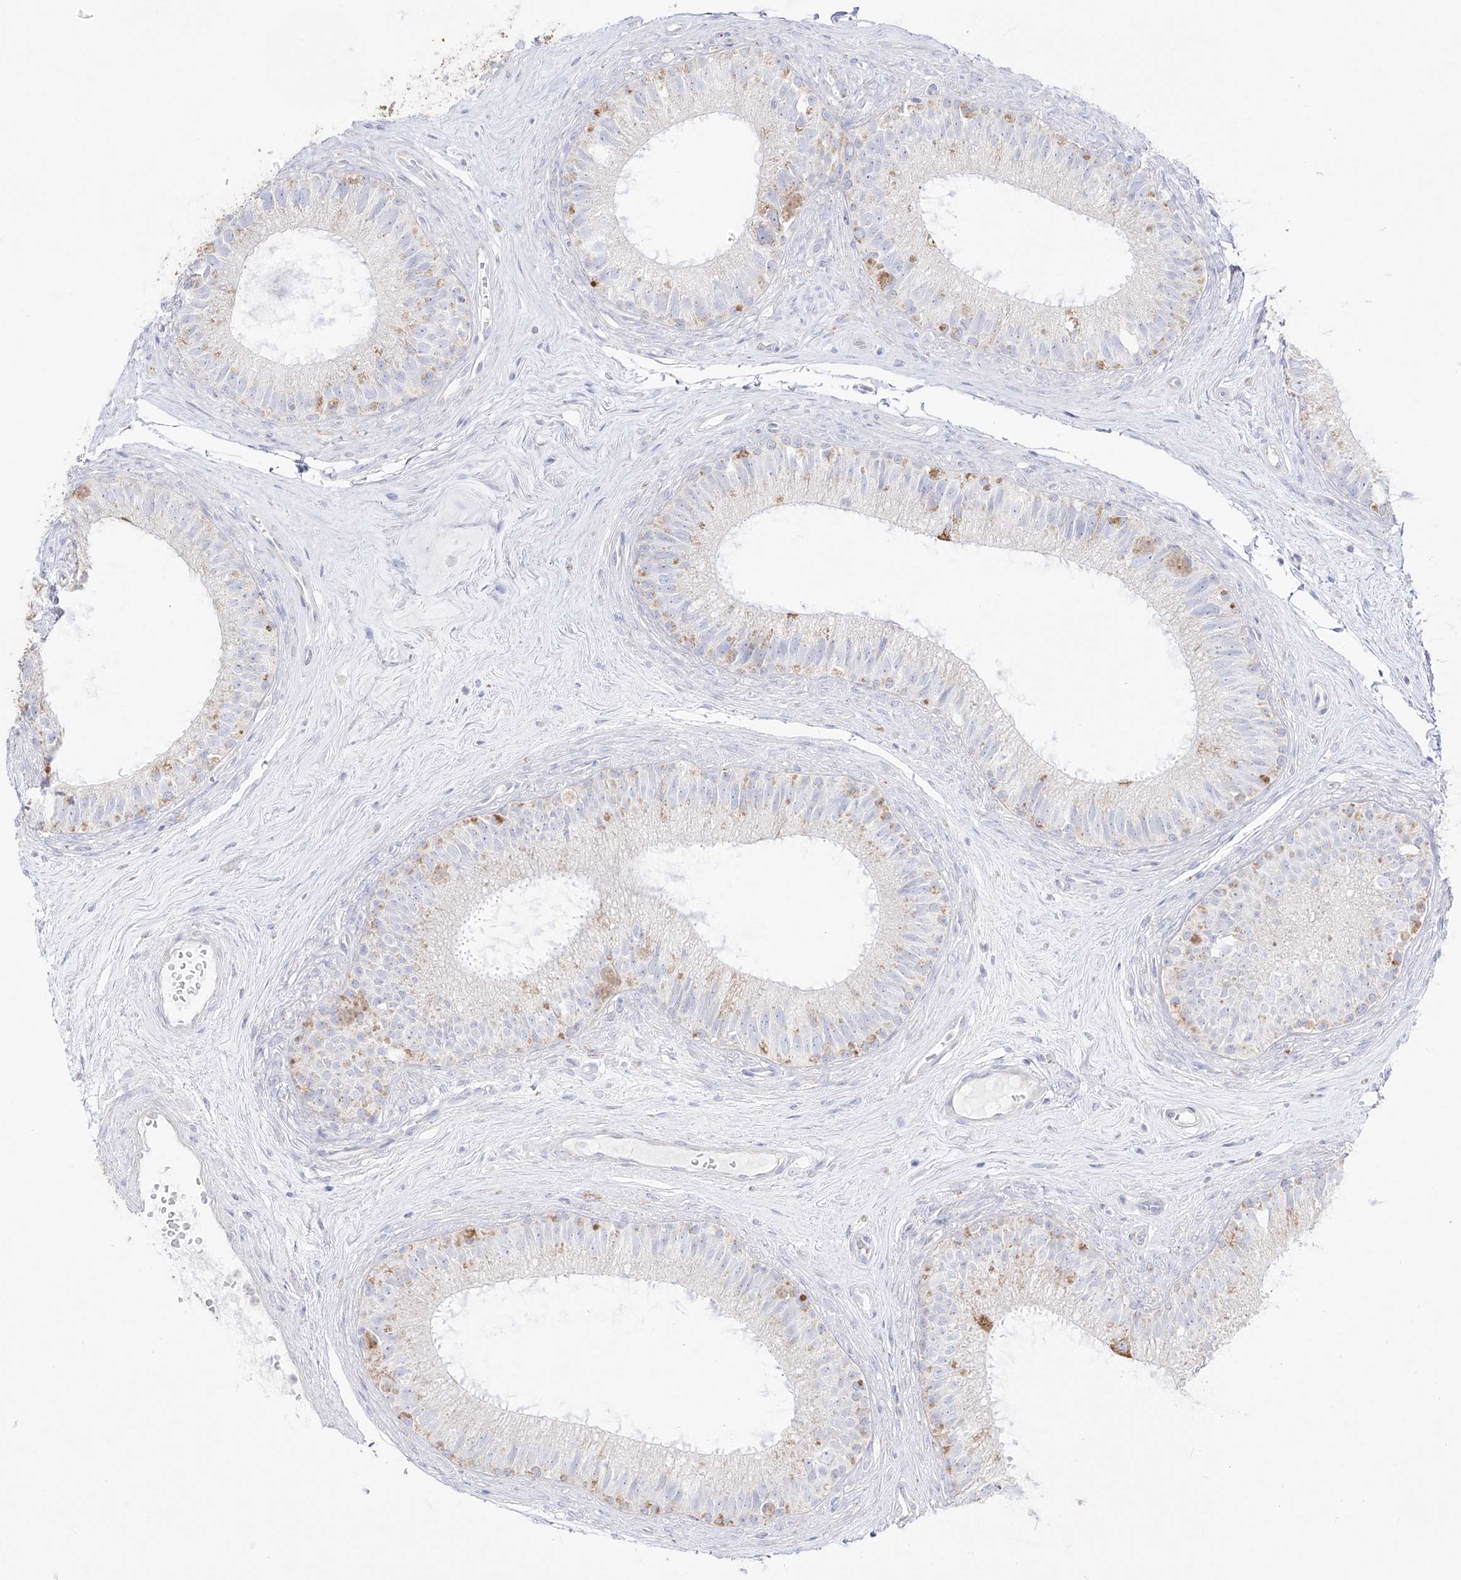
{"staining": {"intensity": "weak", "quantity": "<25%", "location": "cytoplasmic/membranous"}, "tissue": "epididymis", "cell_type": "Glandular cells", "image_type": "normal", "snomed": [{"axis": "morphology", "description": "Normal tissue, NOS"}, {"axis": "topography", "description": "Epididymis"}], "caption": "Immunohistochemistry (IHC) micrograph of normal epididymis: epididymis stained with DAB demonstrates no significant protein expression in glandular cells.", "gene": "RCHY1", "patient": {"sex": "male", "age": 71}}